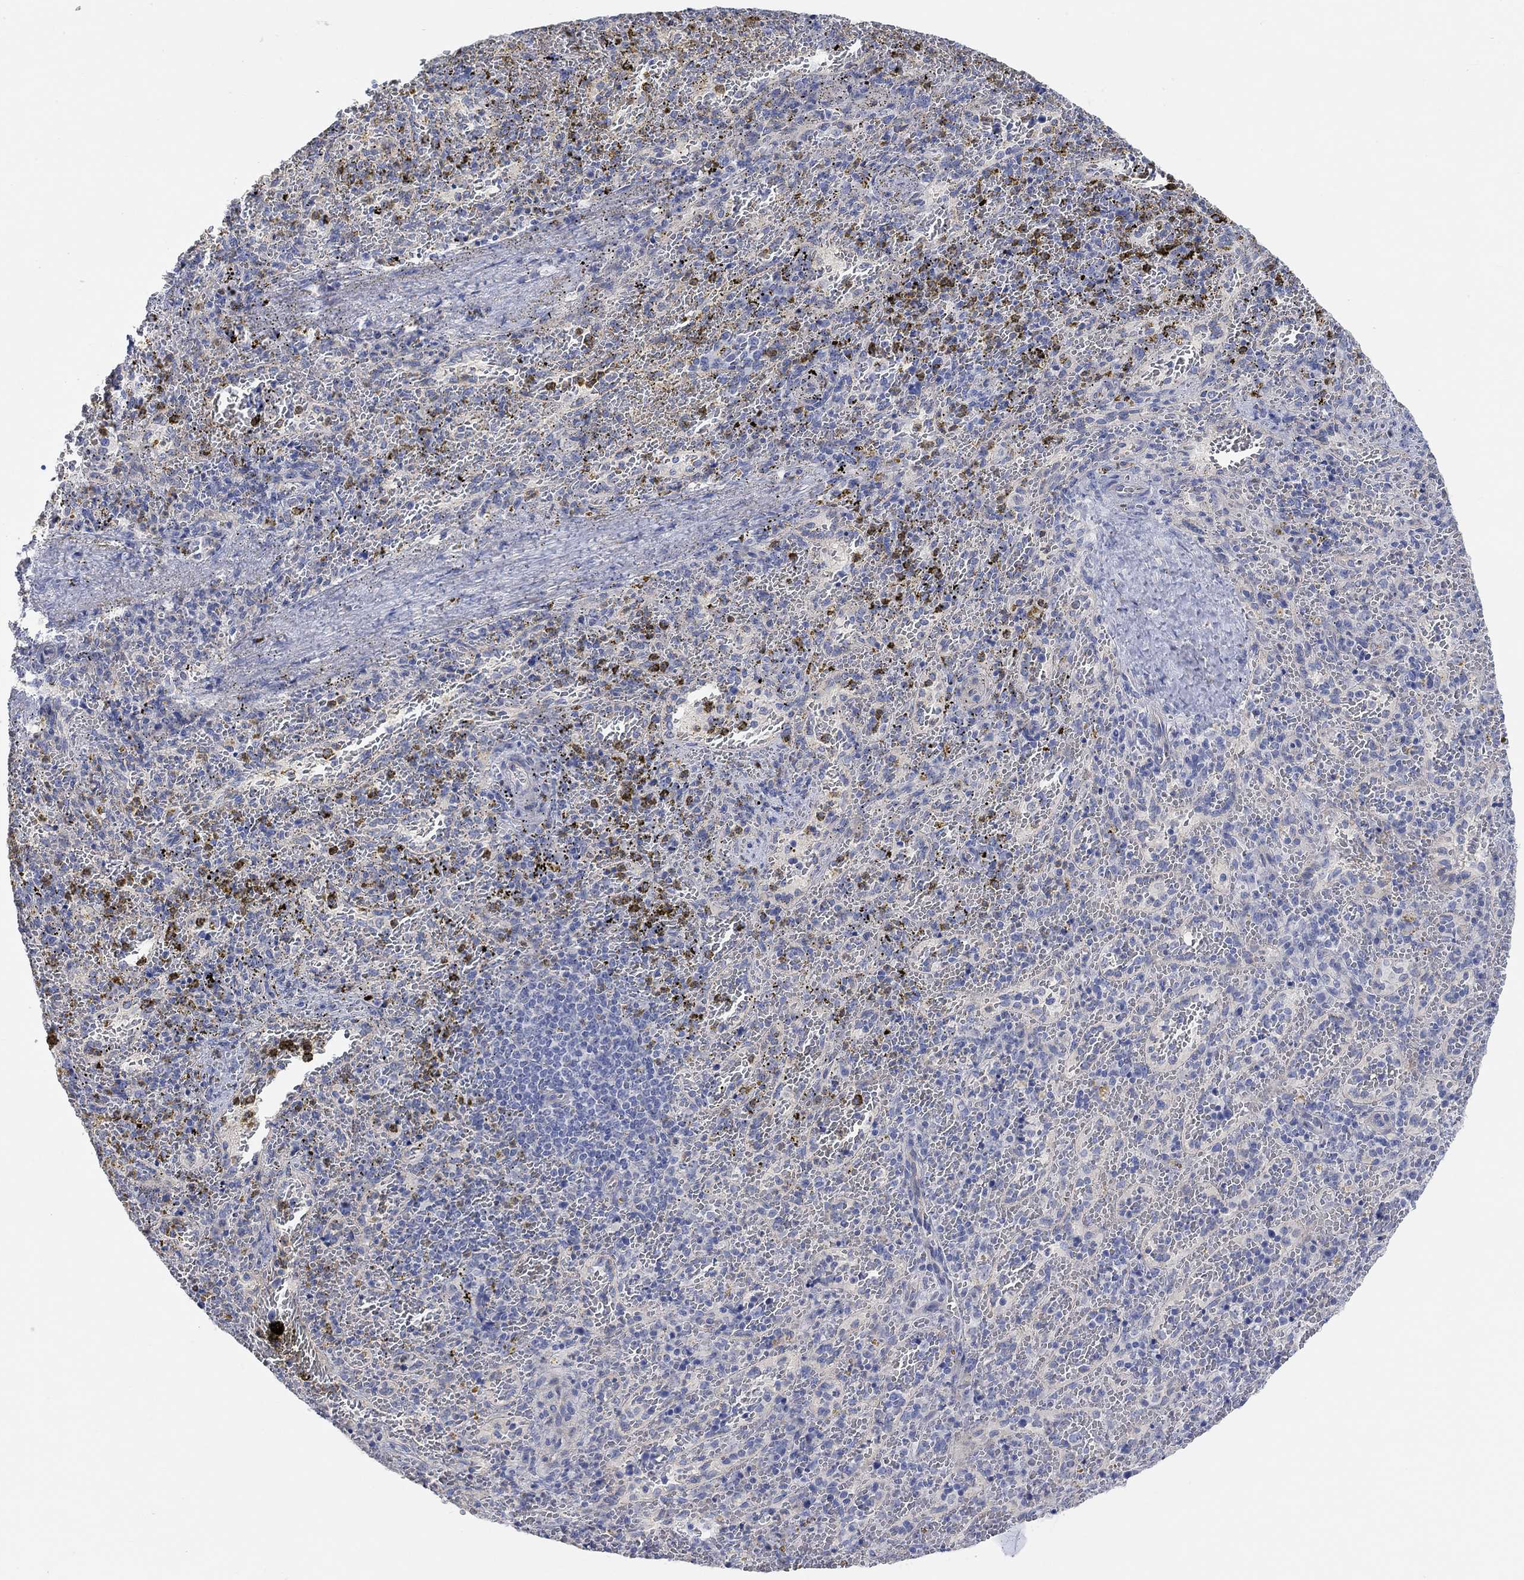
{"staining": {"intensity": "negative", "quantity": "none", "location": "none"}, "tissue": "spleen", "cell_type": "Cells in red pulp", "image_type": "normal", "snomed": [{"axis": "morphology", "description": "Normal tissue, NOS"}, {"axis": "topography", "description": "Spleen"}], "caption": "Image shows no protein staining in cells in red pulp of unremarkable spleen. The staining was performed using DAB (3,3'-diaminobenzidine) to visualize the protein expression in brown, while the nuclei were stained in blue with hematoxylin (Magnification: 20x).", "gene": "NLRP14", "patient": {"sex": "female", "age": 50}}